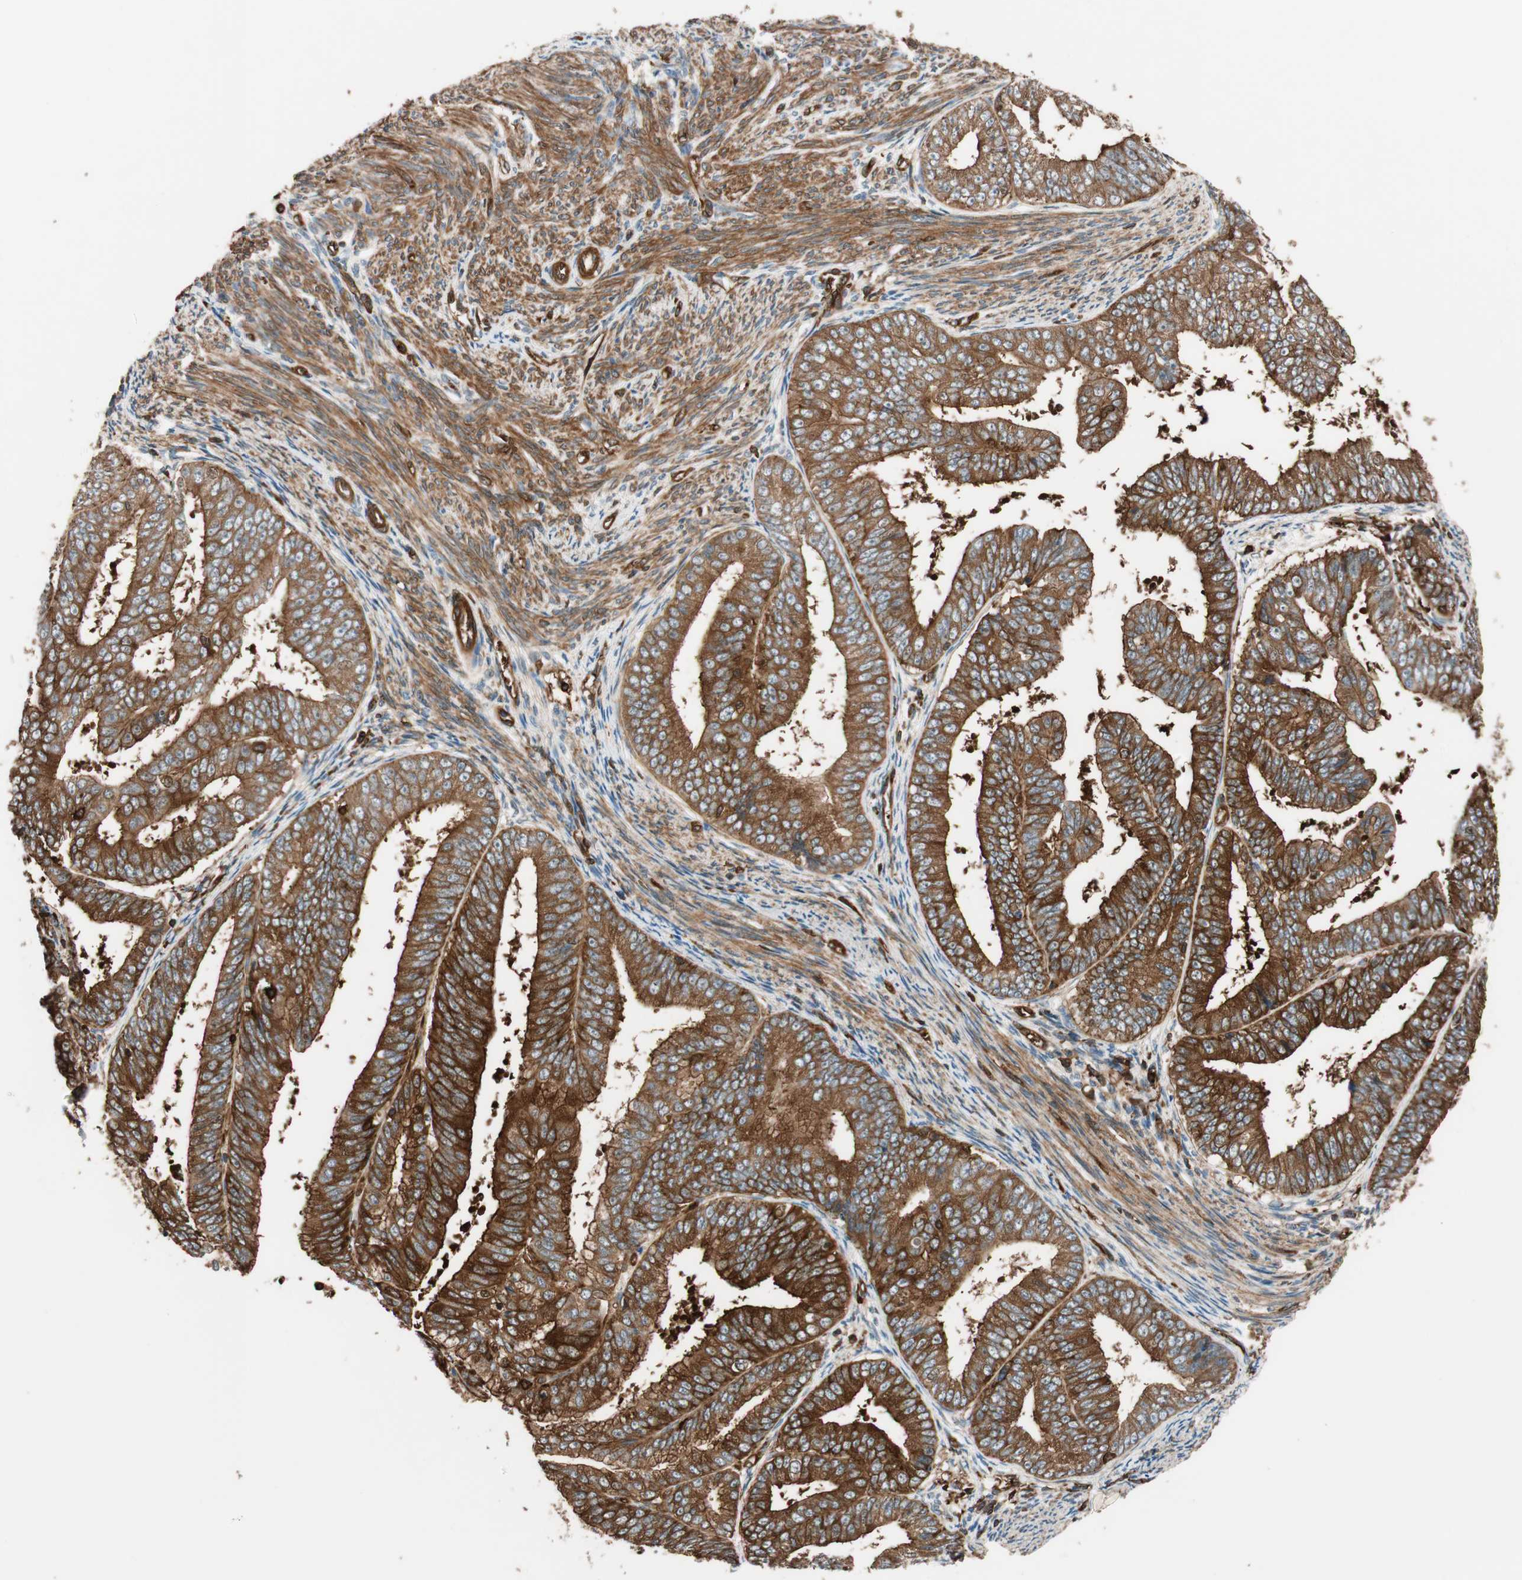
{"staining": {"intensity": "strong", "quantity": ">75%", "location": "cytoplasmic/membranous"}, "tissue": "endometrial cancer", "cell_type": "Tumor cells", "image_type": "cancer", "snomed": [{"axis": "morphology", "description": "Adenocarcinoma, NOS"}, {"axis": "topography", "description": "Endometrium"}], "caption": "DAB immunohistochemical staining of human endometrial cancer demonstrates strong cytoplasmic/membranous protein expression in approximately >75% of tumor cells. (IHC, brightfield microscopy, high magnification).", "gene": "VASP", "patient": {"sex": "female", "age": 63}}